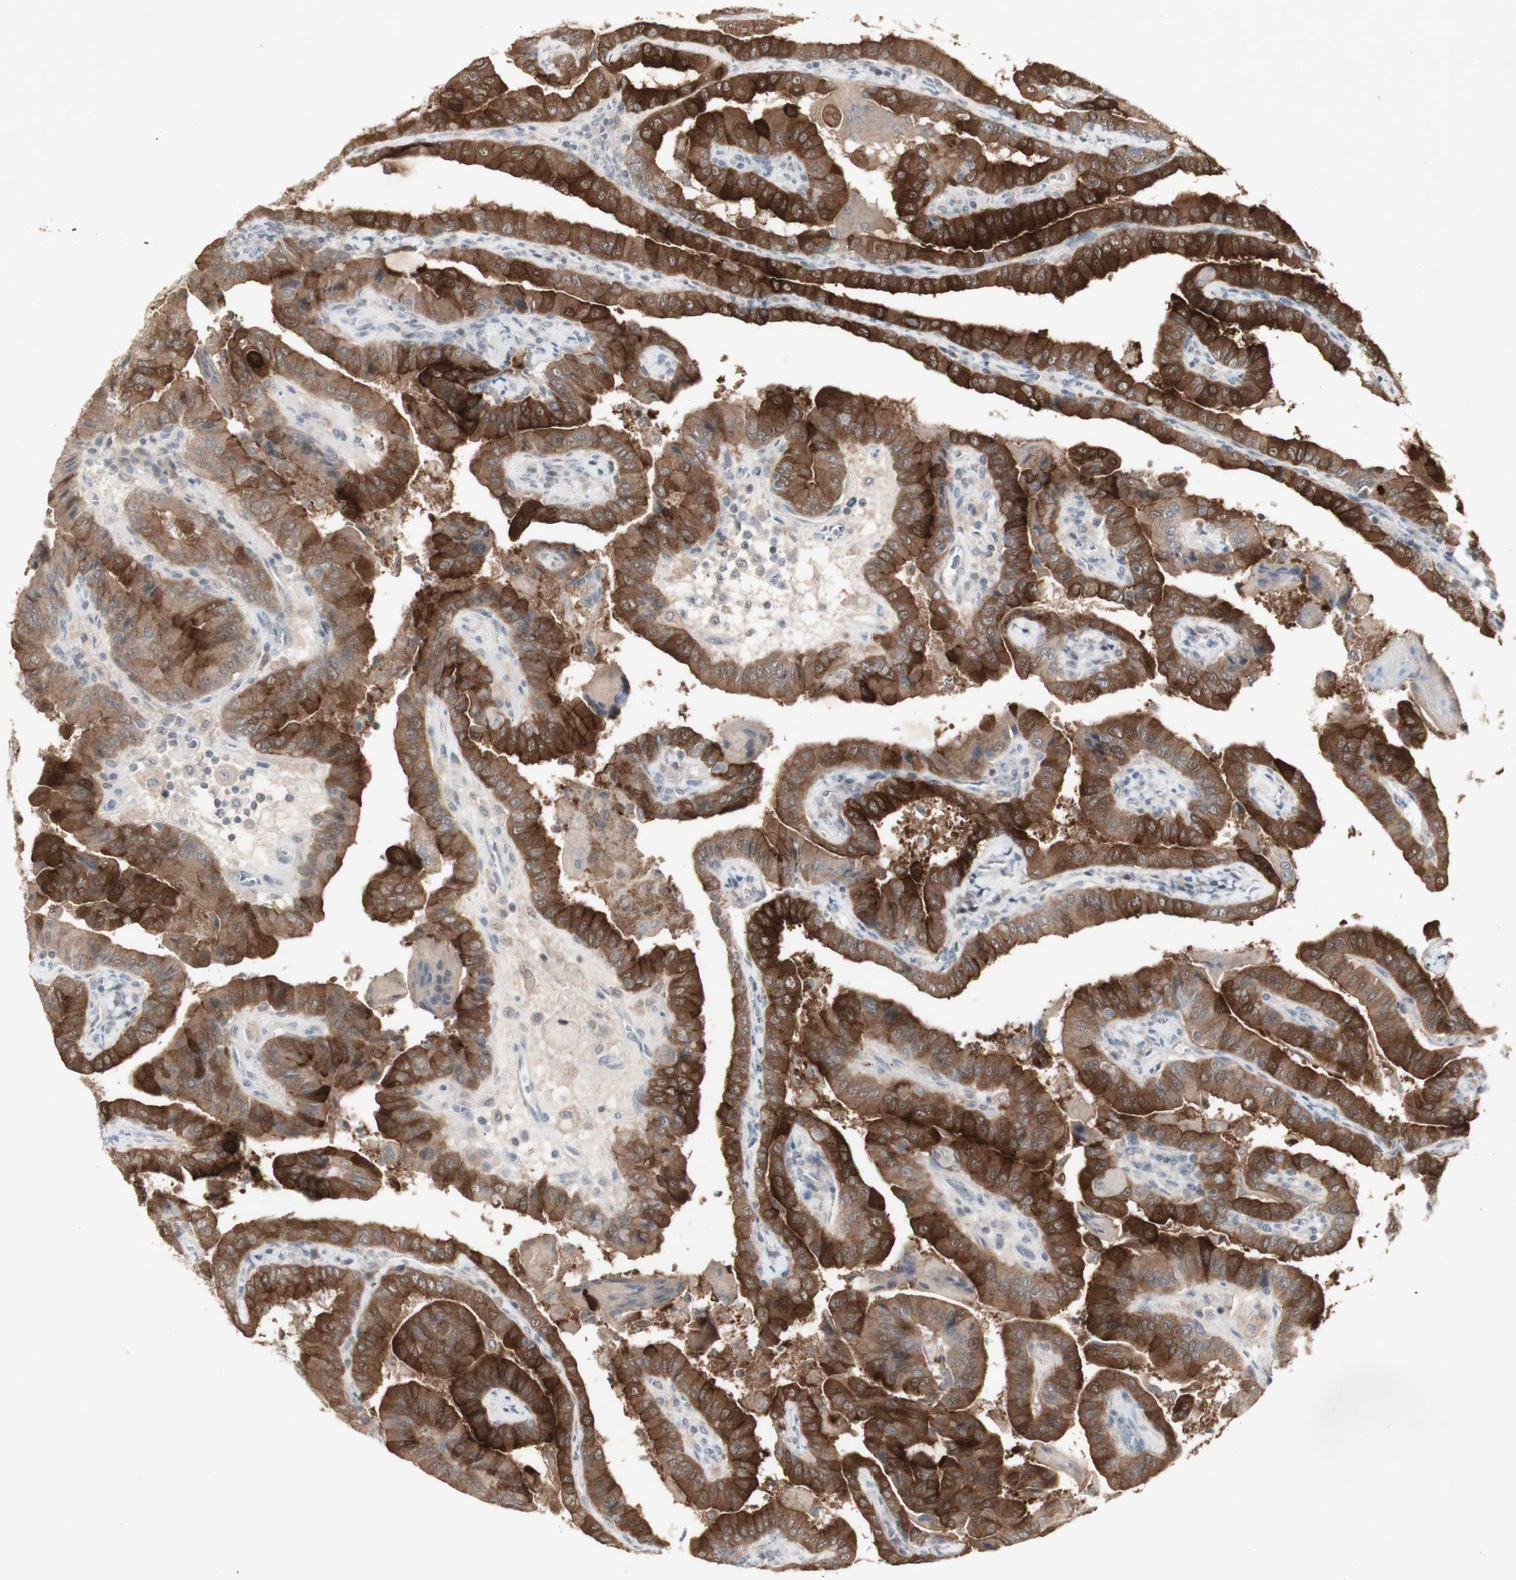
{"staining": {"intensity": "strong", "quantity": ">75%", "location": "cytoplasmic/membranous"}, "tissue": "thyroid cancer", "cell_type": "Tumor cells", "image_type": "cancer", "snomed": [{"axis": "morphology", "description": "Papillary adenocarcinoma, NOS"}, {"axis": "topography", "description": "Thyroid gland"}], "caption": "Brown immunohistochemical staining in human thyroid cancer (papillary adenocarcinoma) demonstrates strong cytoplasmic/membranous expression in approximately >75% of tumor cells.", "gene": "C1orf116", "patient": {"sex": "male", "age": 33}}